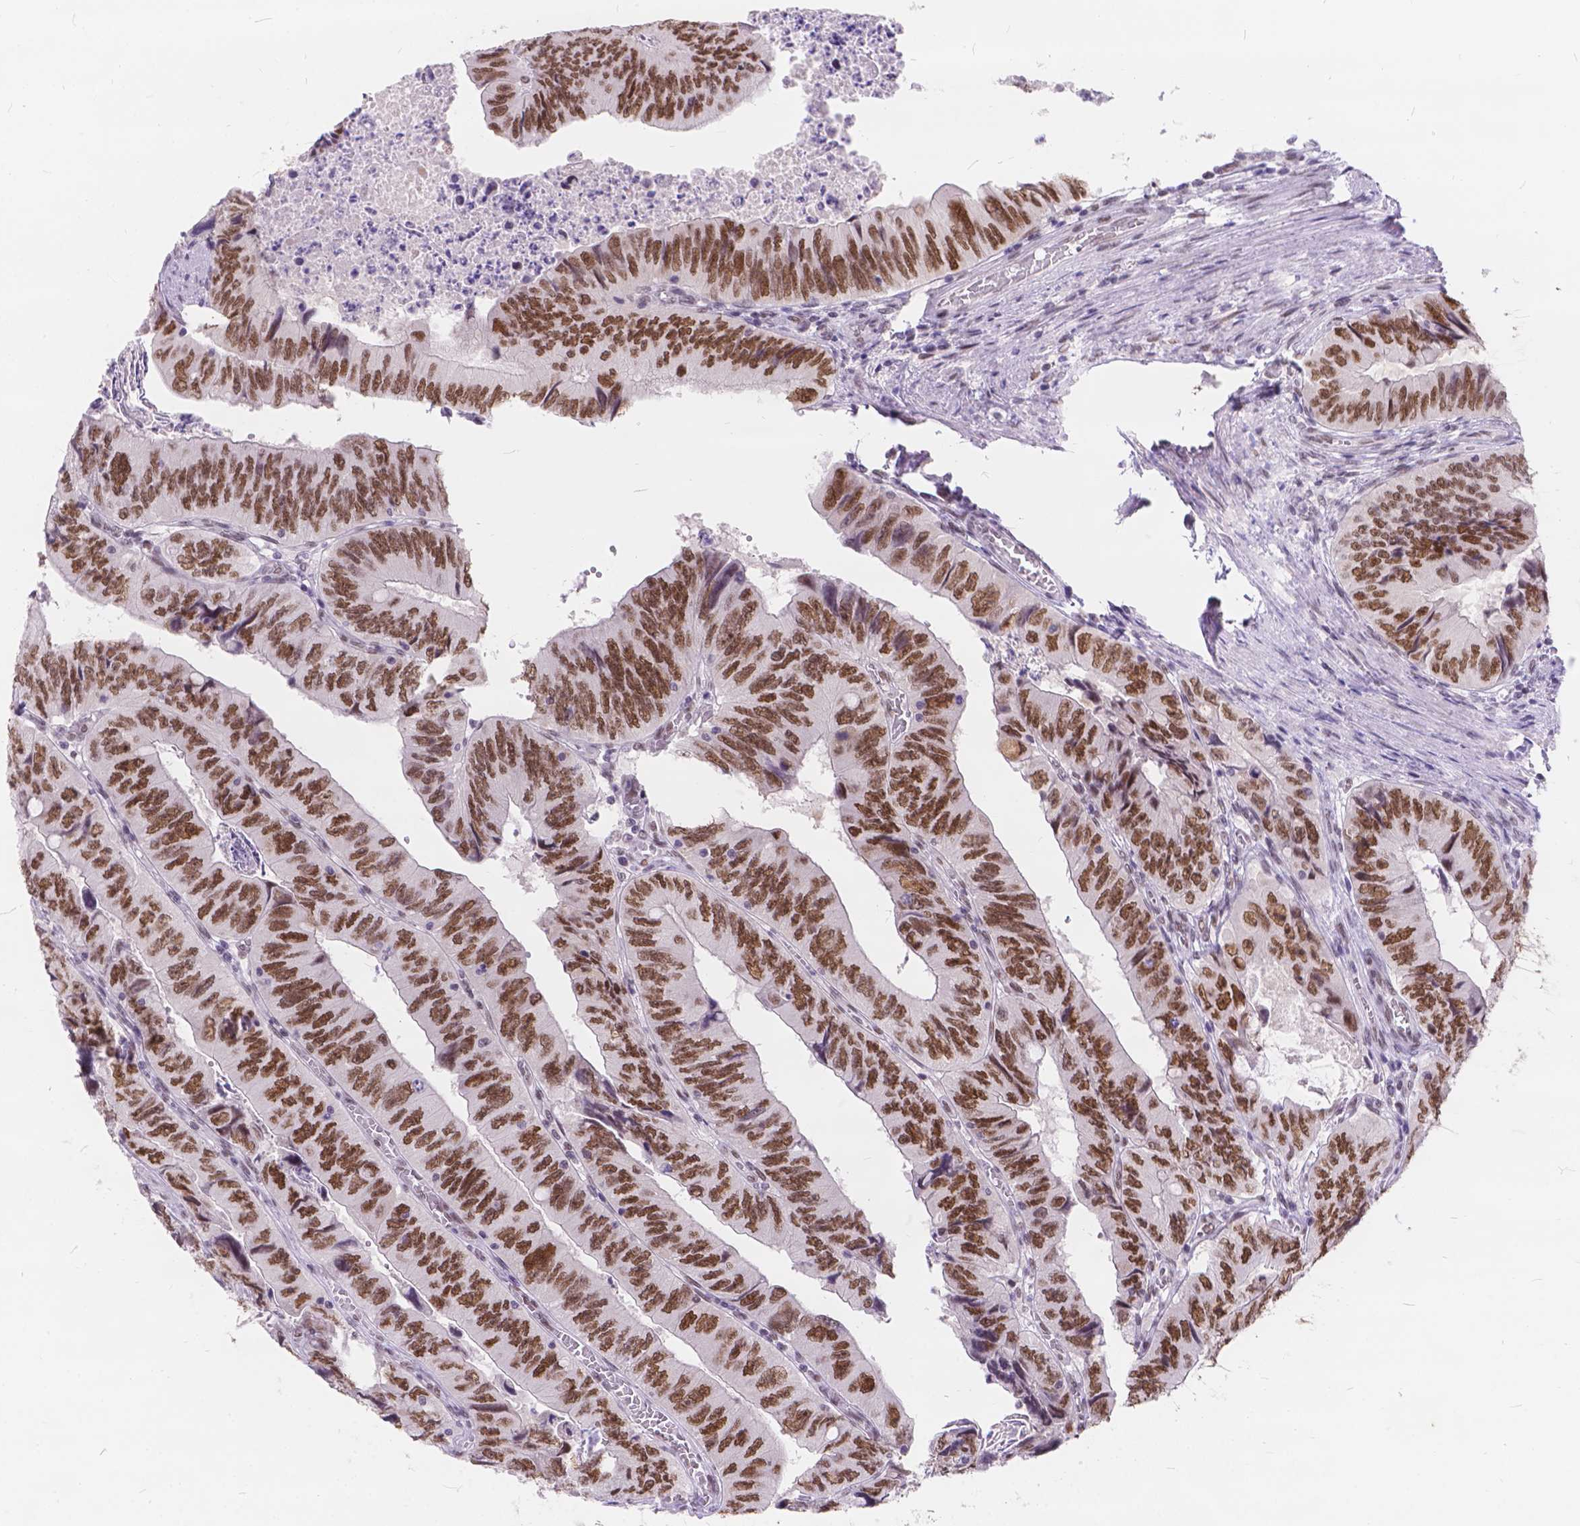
{"staining": {"intensity": "moderate", "quantity": ">75%", "location": "nuclear"}, "tissue": "colorectal cancer", "cell_type": "Tumor cells", "image_type": "cancer", "snomed": [{"axis": "morphology", "description": "Adenocarcinoma, NOS"}, {"axis": "topography", "description": "Colon"}], "caption": "Immunohistochemical staining of adenocarcinoma (colorectal) displays moderate nuclear protein expression in about >75% of tumor cells.", "gene": "FAM53A", "patient": {"sex": "female", "age": 84}}